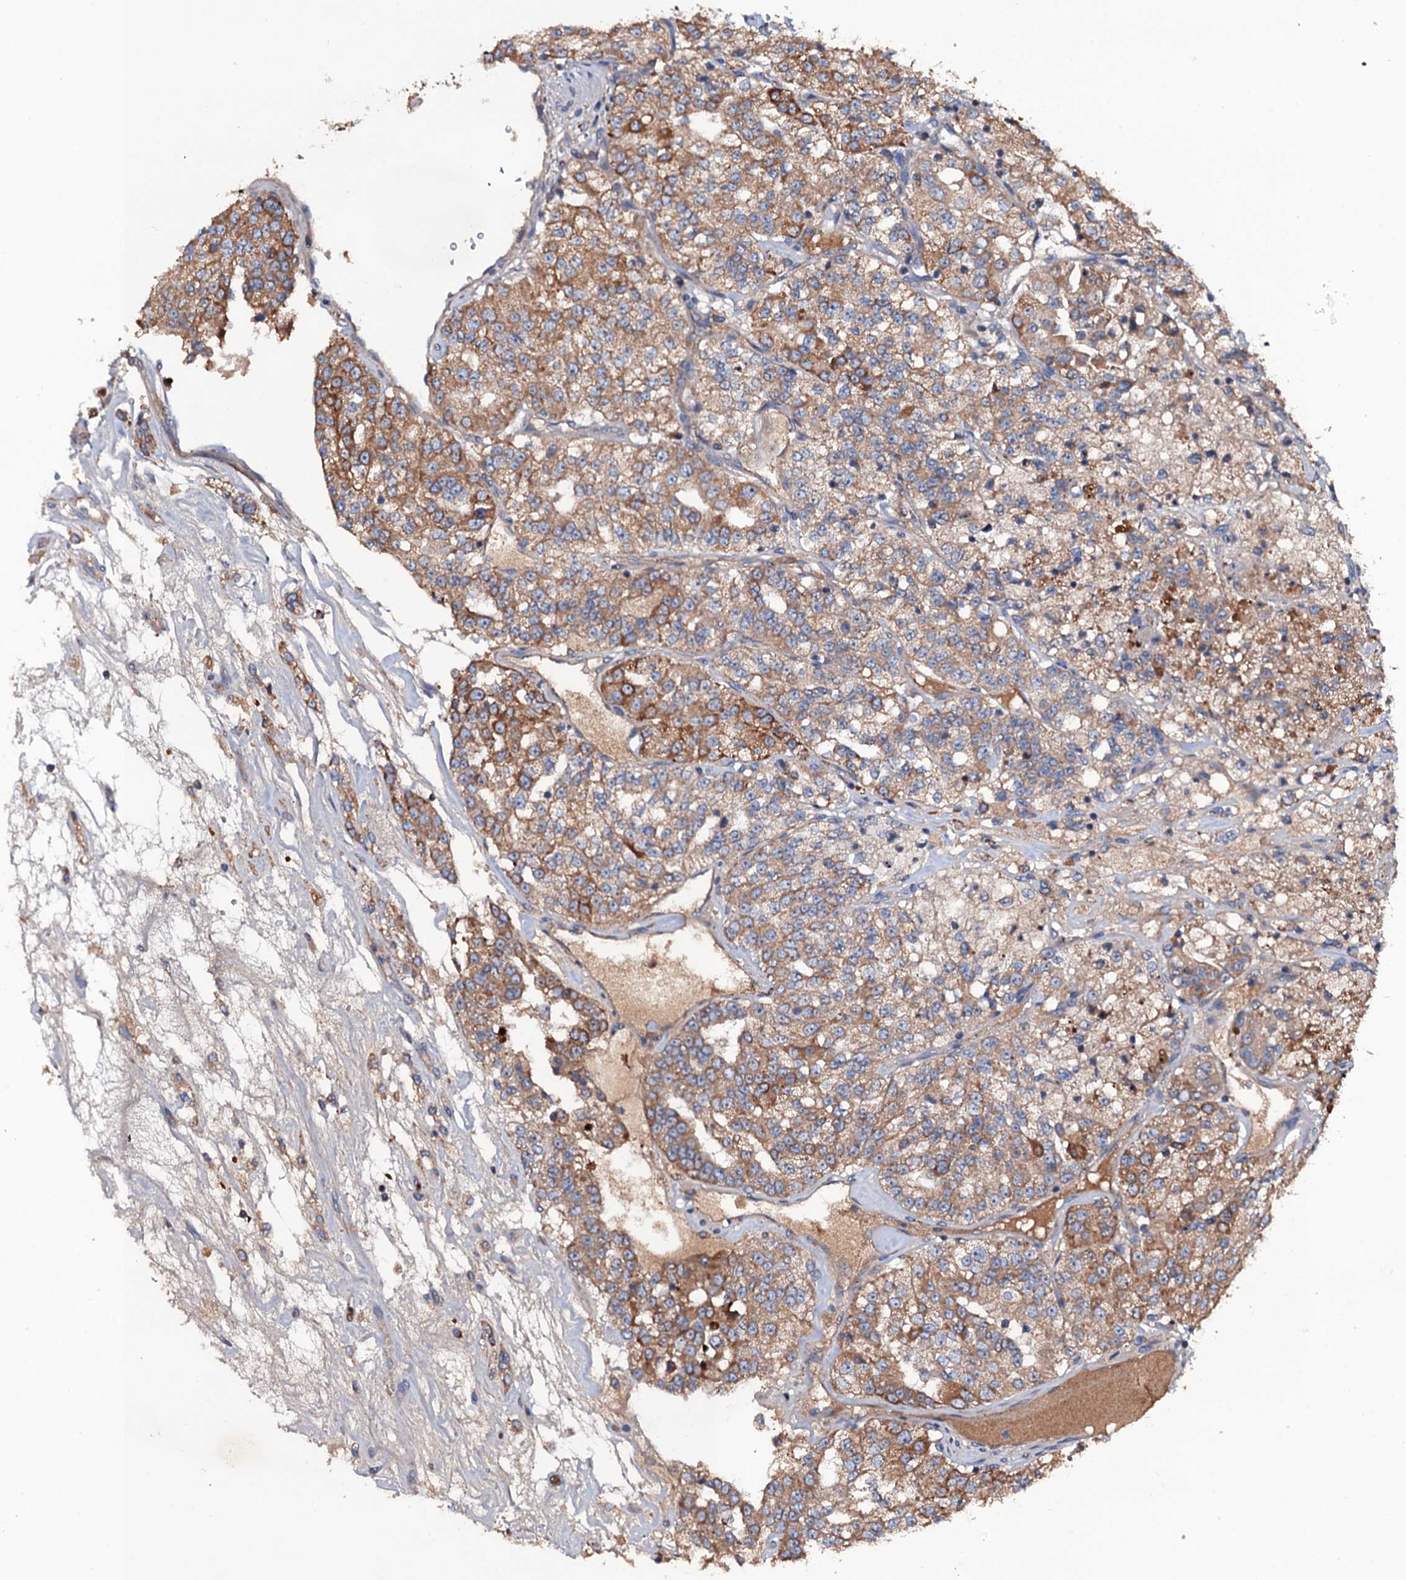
{"staining": {"intensity": "moderate", "quantity": ">75%", "location": "cytoplasmic/membranous"}, "tissue": "renal cancer", "cell_type": "Tumor cells", "image_type": "cancer", "snomed": [{"axis": "morphology", "description": "Adenocarcinoma, NOS"}, {"axis": "topography", "description": "Kidney"}], "caption": "An image of renal cancer stained for a protein exhibits moderate cytoplasmic/membranous brown staining in tumor cells.", "gene": "NEK1", "patient": {"sex": "female", "age": 63}}